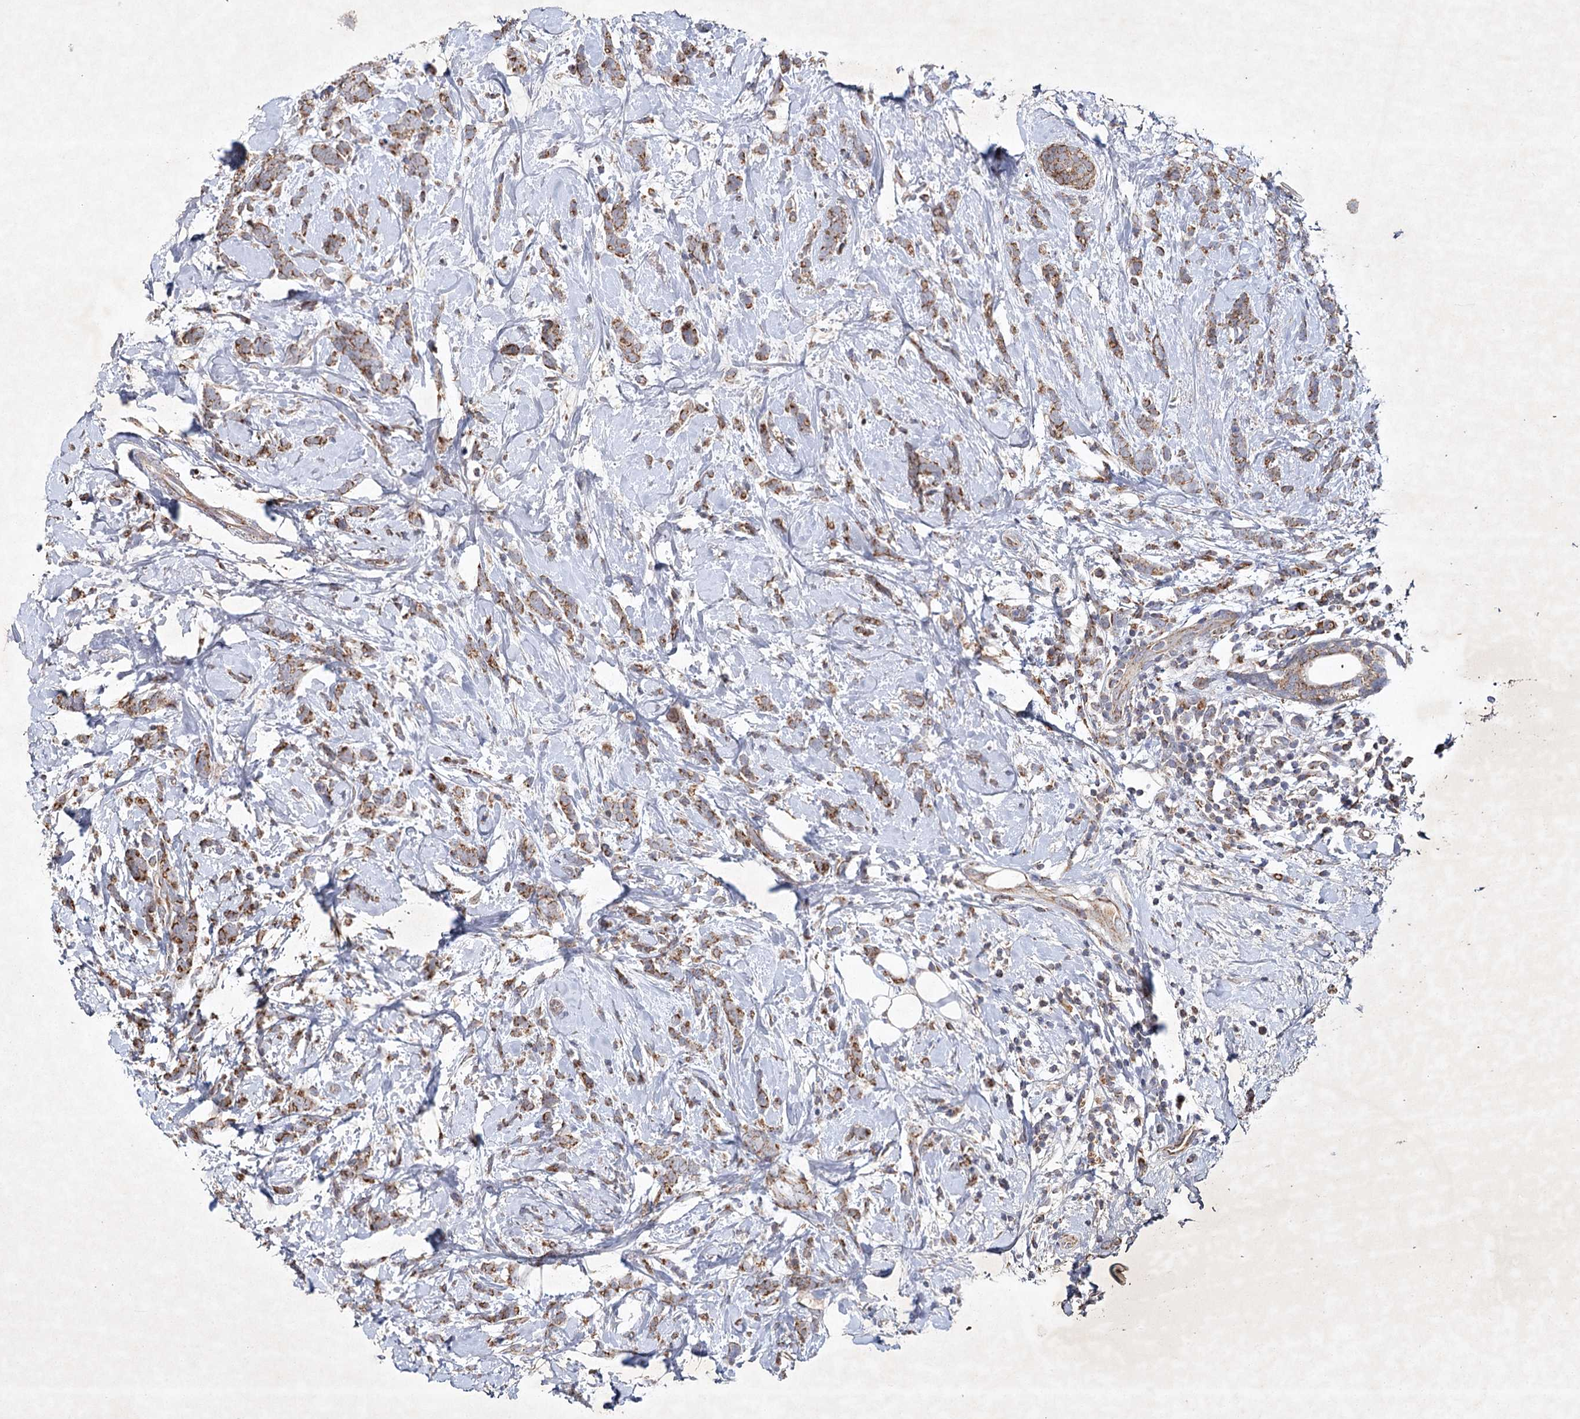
{"staining": {"intensity": "moderate", "quantity": ">75%", "location": "cytoplasmic/membranous"}, "tissue": "breast cancer", "cell_type": "Tumor cells", "image_type": "cancer", "snomed": [{"axis": "morphology", "description": "Lobular carcinoma"}, {"axis": "topography", "description": "Breast"}], "caption": "Protein expression analysis of breast cancer (lobular carcinoma) exhibits moderate cytoplasmic/membranous expression in approximately >75% of tumor cells.", "gene": "MRPL44", "patient": {"sex": "female", "age": 58}}